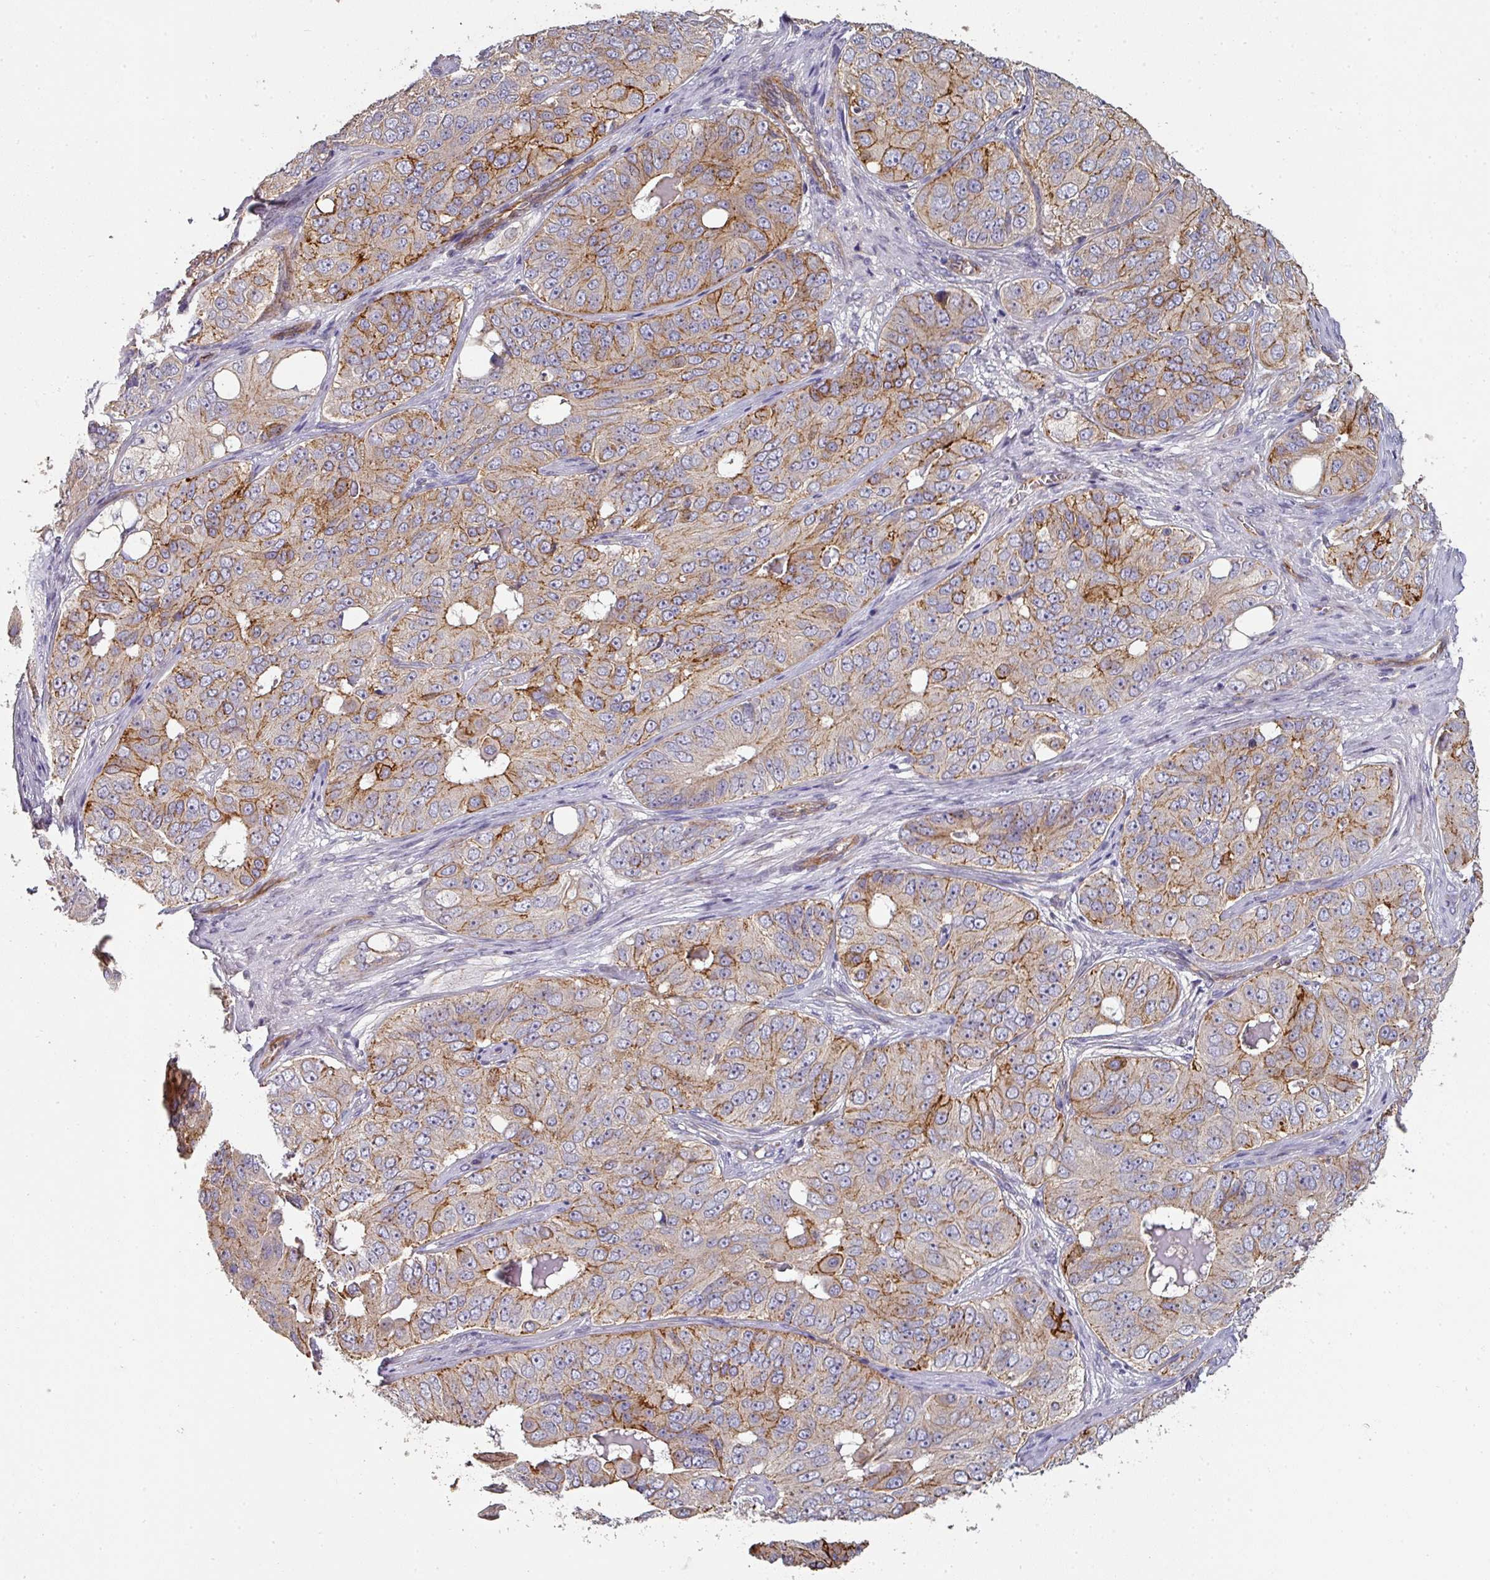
{"staining": {"intensity": "moderate", "quantity": "25%-75%", "location": "cytoplasmic/membranous"}, "tissue": "ovarian cancer", "cell_type": "Tumor cells", "image_type": "cancer", "snomed": [{"axis": "morphology", "description": "Carcinoma, endometroid"}, {"axis": "topography", "description": "Ovary"}], "caption": "Tumor cells demonstrate medium levels of moderate cytoplasmic/membranous staining in approximately 25%-75% of cells in human ovarian cancer (endometroid carcinoma). Nuclei are stained in blue.", "gene": "PCDH1", "patient": {"sex": "female", "age": 51}}